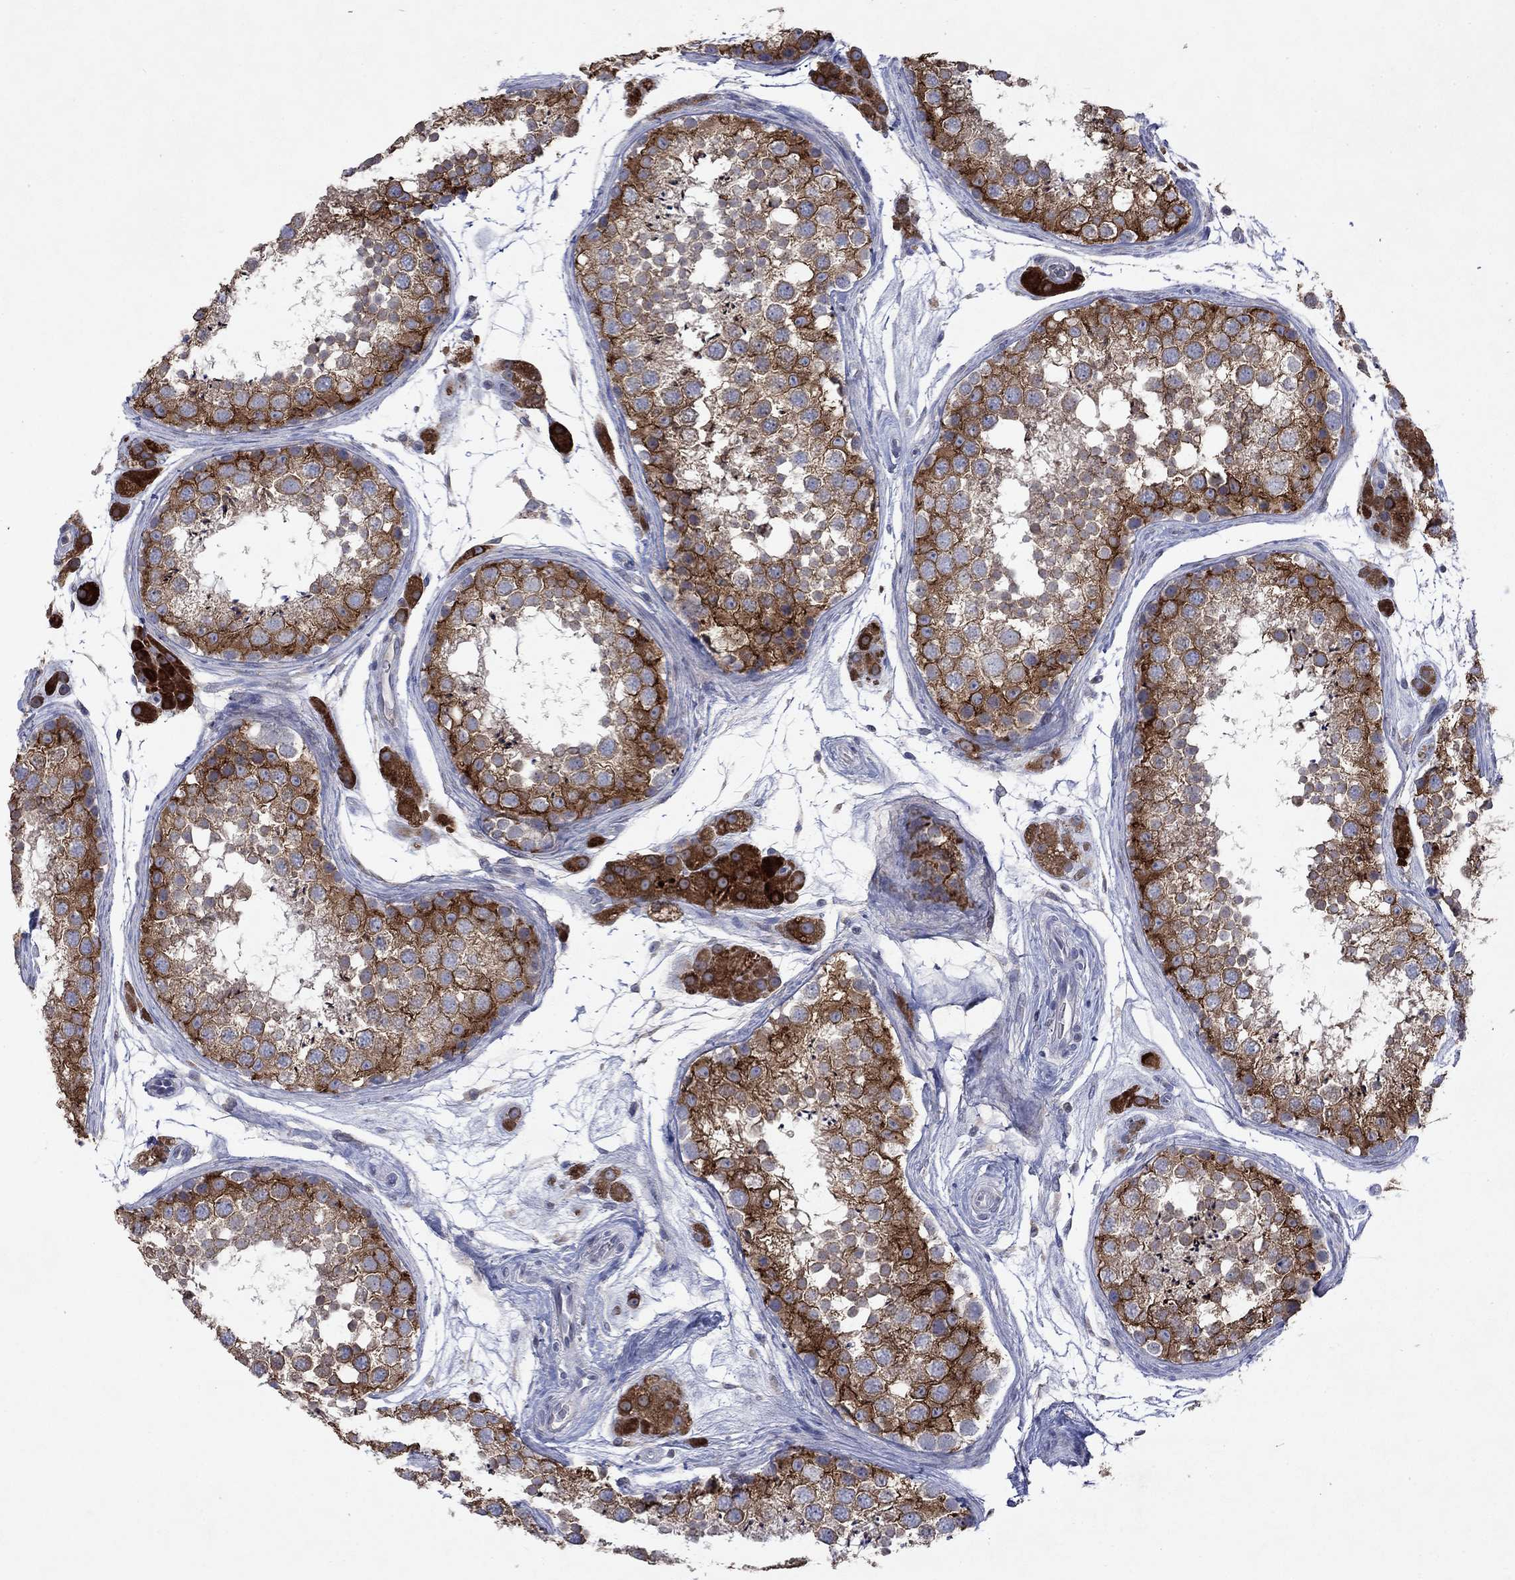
{"staining": {"intensity": "moderate", "quantity": ">75%", "location": "cytoplasmic/membranous"}, "tissue": "testis", "cell_type": "Cells in seminiferous ducts", "image_type": "normal", "snomed": [{"axis": "morphology", "description": "Normal tissue, NOS"}, {"axis": "topography", "description": "Testis"}], "caption": "This histopathology image exhibits immunohistochemistry (IHC) staining of unremarkable human testis, with medium moderate cytoplasmic/membranous staining in about >75% of cells in seminiferous ducts.", "gene": "TMEM97", "patient": {"sex": "male", "age": 41}}